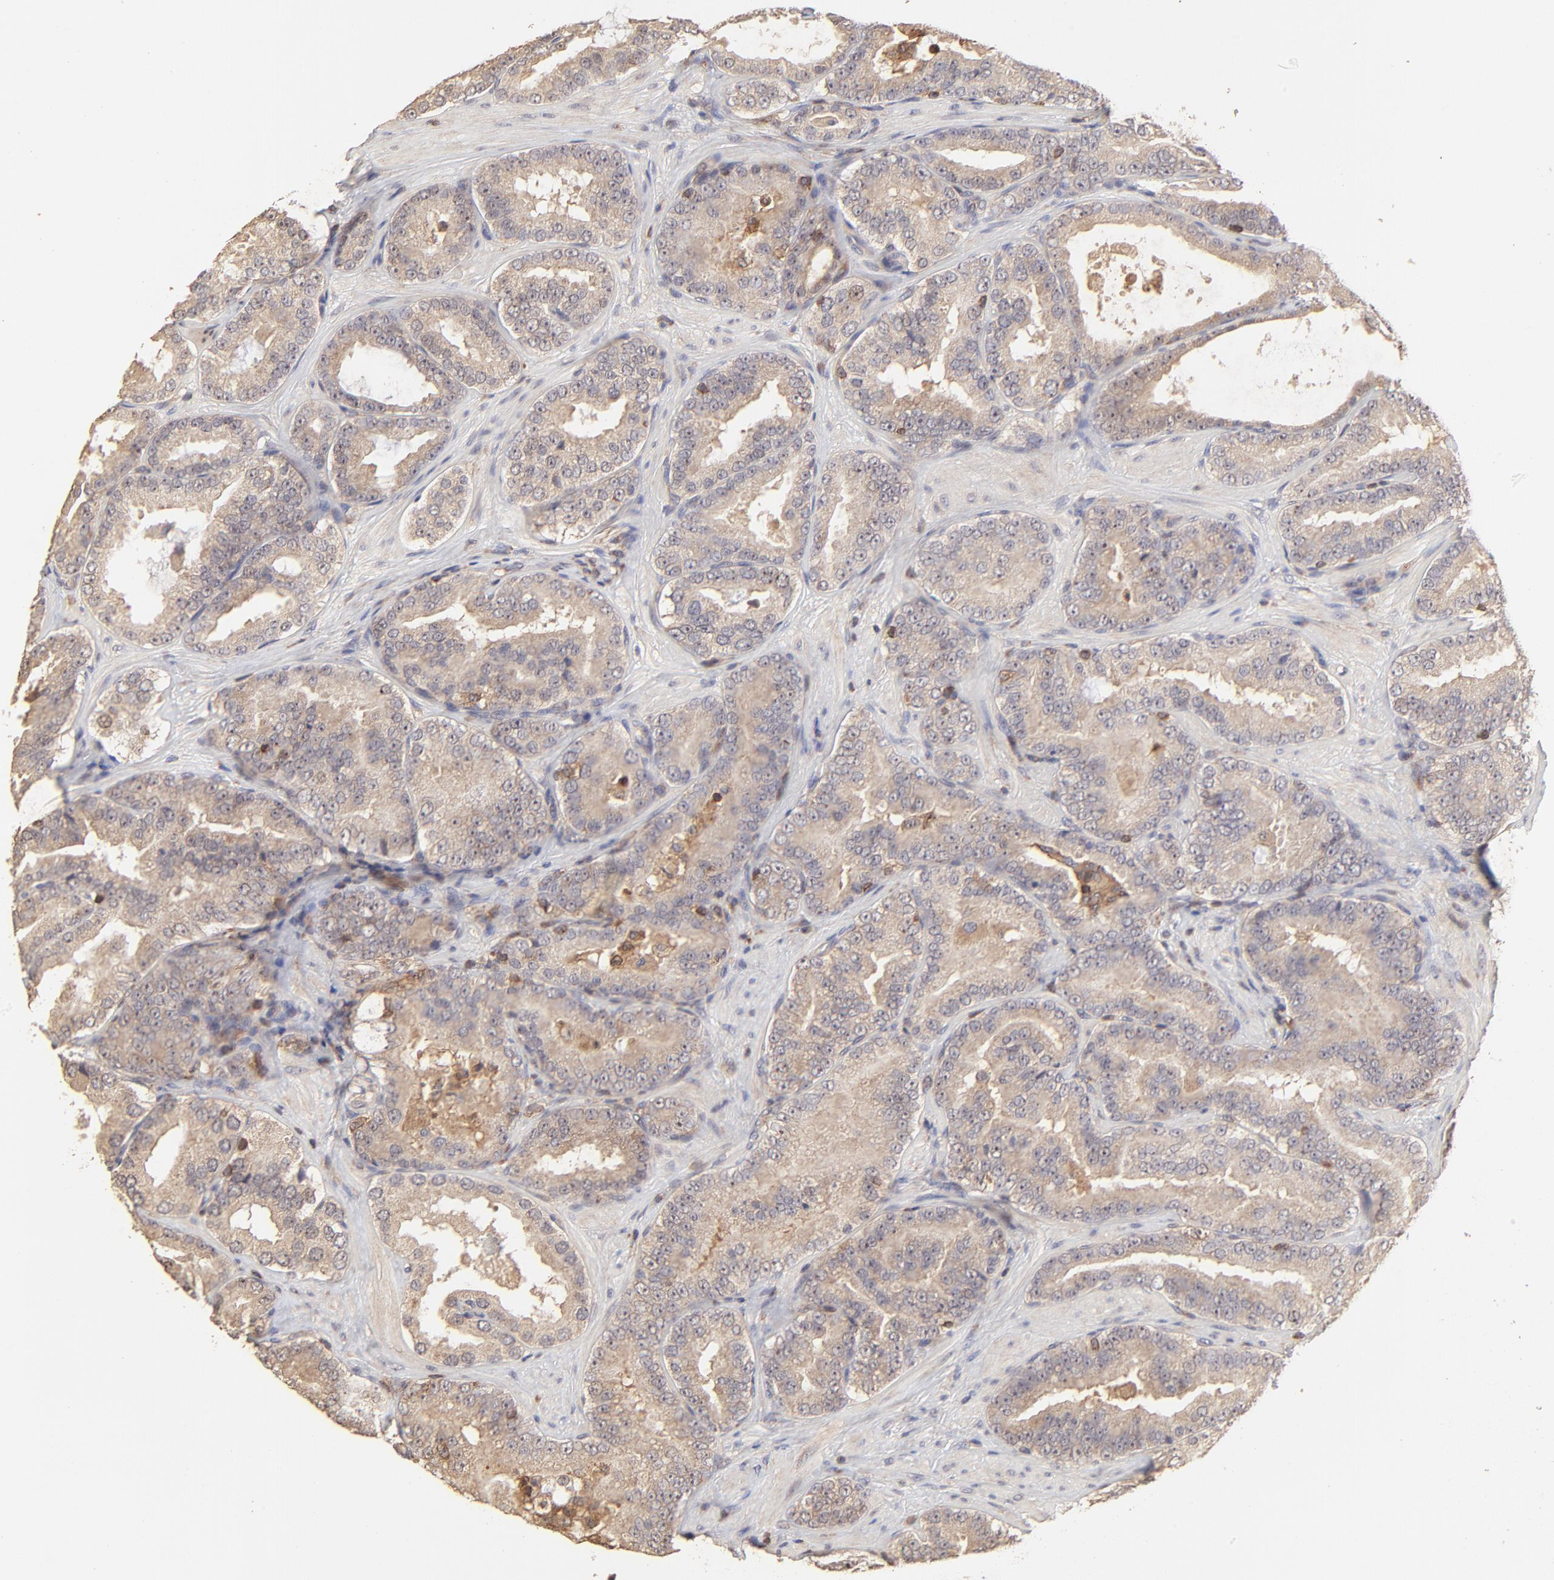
{"staining": {"intensity": "moderate", "quantity": ">75%", "location": "cytoplasmic/membranous"}, "tissue": "prostate cancer", "cell_type": "Tumor cells", "image_type": "cancer", "snomed": [{"axis": "morphology", "description": "Adenocarcinoma, Low grade"}, {"axis": "topography", "description": "Prostate"}], "caption": "Approximately >75% of tumor cells in human low-grade adenocarcinoma (prostate) exhibit moderate cytoplasmic/membranous protein expression as visualized by brown immunohistochemical staining.", "gene": "STON2", "patient": {"sex": "male", "age": 59}}